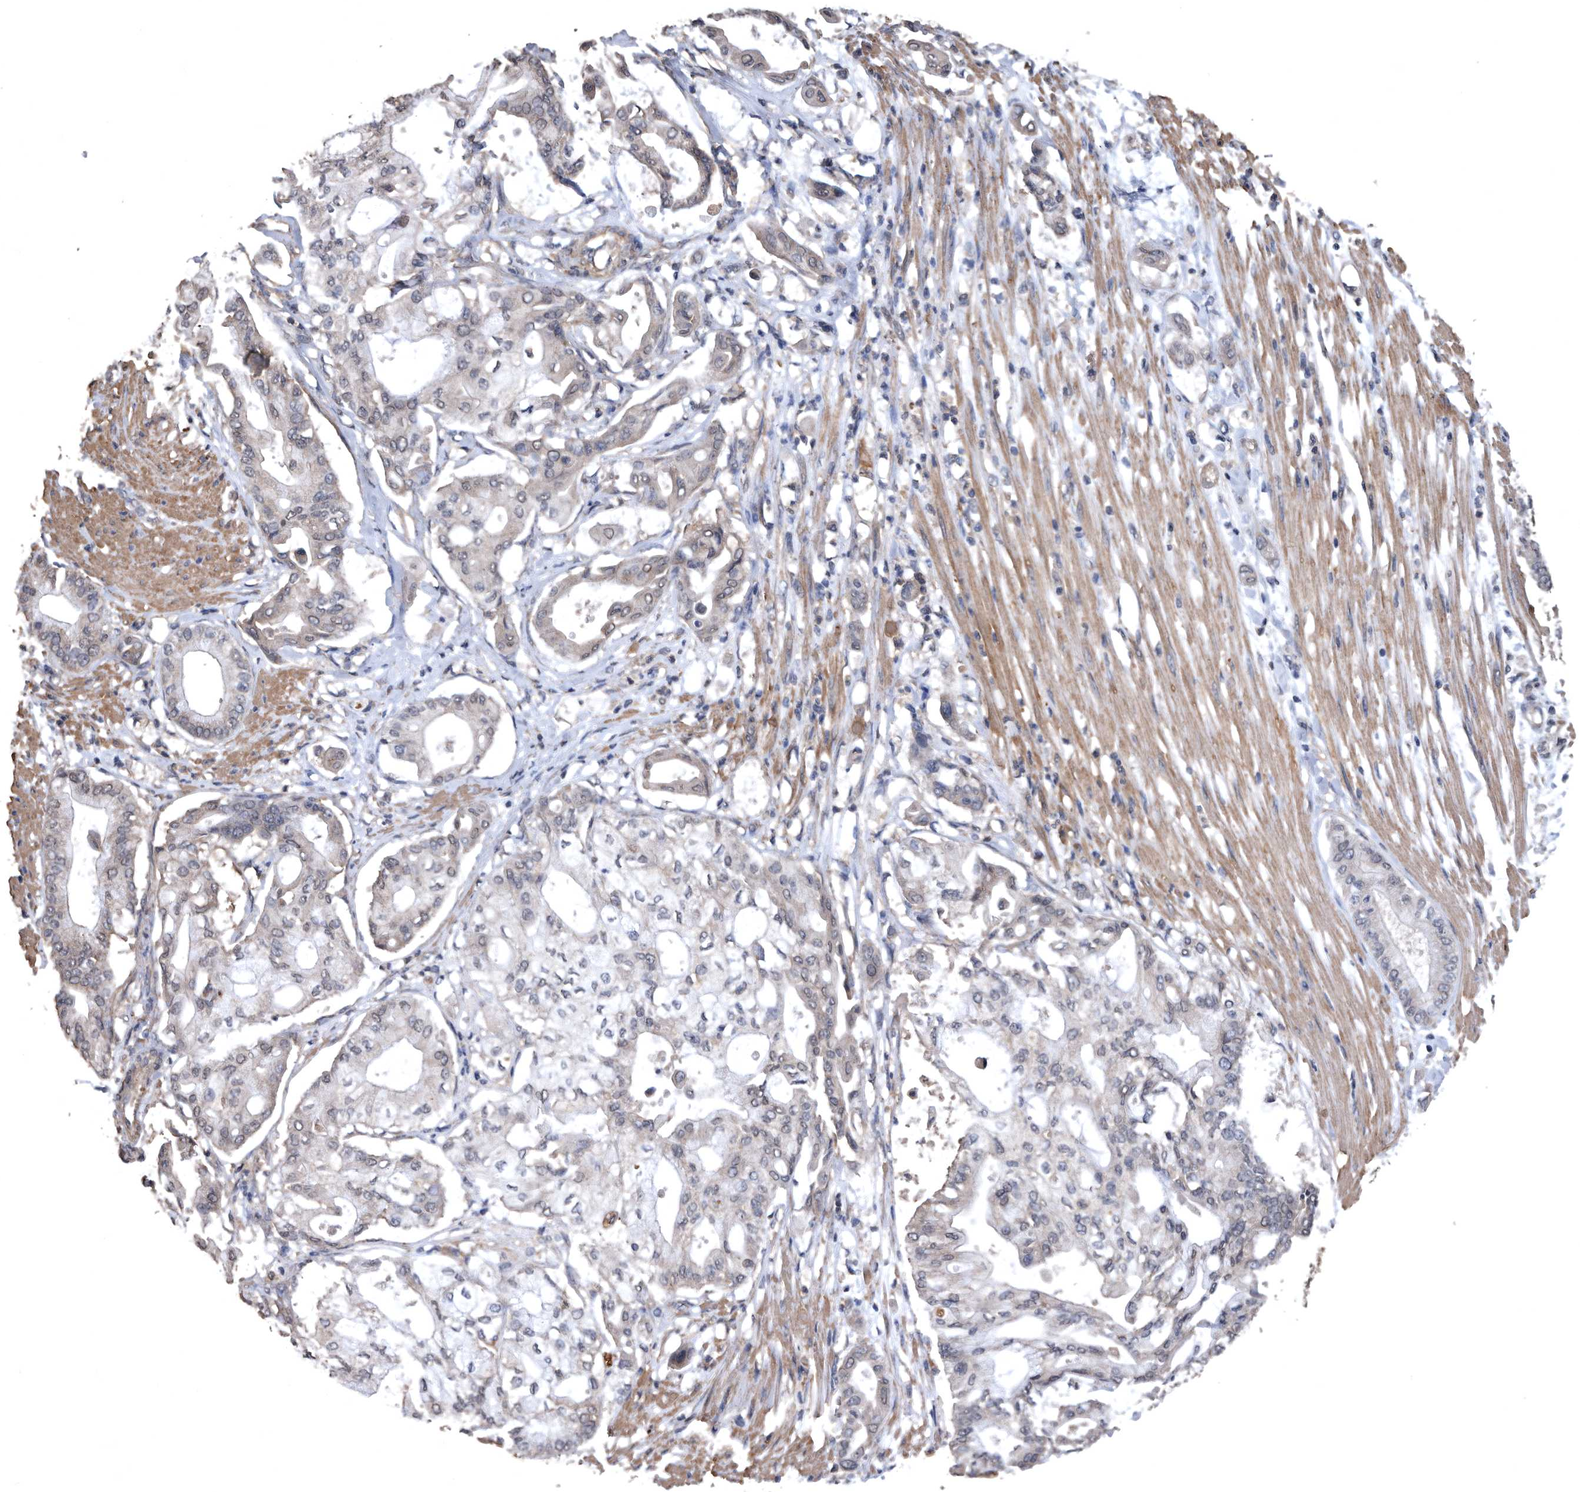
{"staining": {"intensity": "weak", "quantity": "<25%", "location": "cytoplasmic/membranous"}, "tissue": "pancreatic cancer", "cell_type": "Tumor cells", "image_type": "cancer", "snomed": [{"axis": "morphology", "description": "Adenocarcinoma, NOS"}, {"axis": "morphology", "description": "Adenocarcinoma, metastatic, NOS"}, {"axis": "topography", "description": "Lymph node"}, {"axis": "topography", "description": "Pancreas"}, {"axis": "topography", "description": "Duodenum"}], "caption": "High power microscopy image of an immunohistochemistry histopathology image of pancreatic metastatic adenocarcinoma, revealing no significant positivity in tumor cells.", "gene": "NRBP1", "patient": {"sex": "female", "age": 64}}